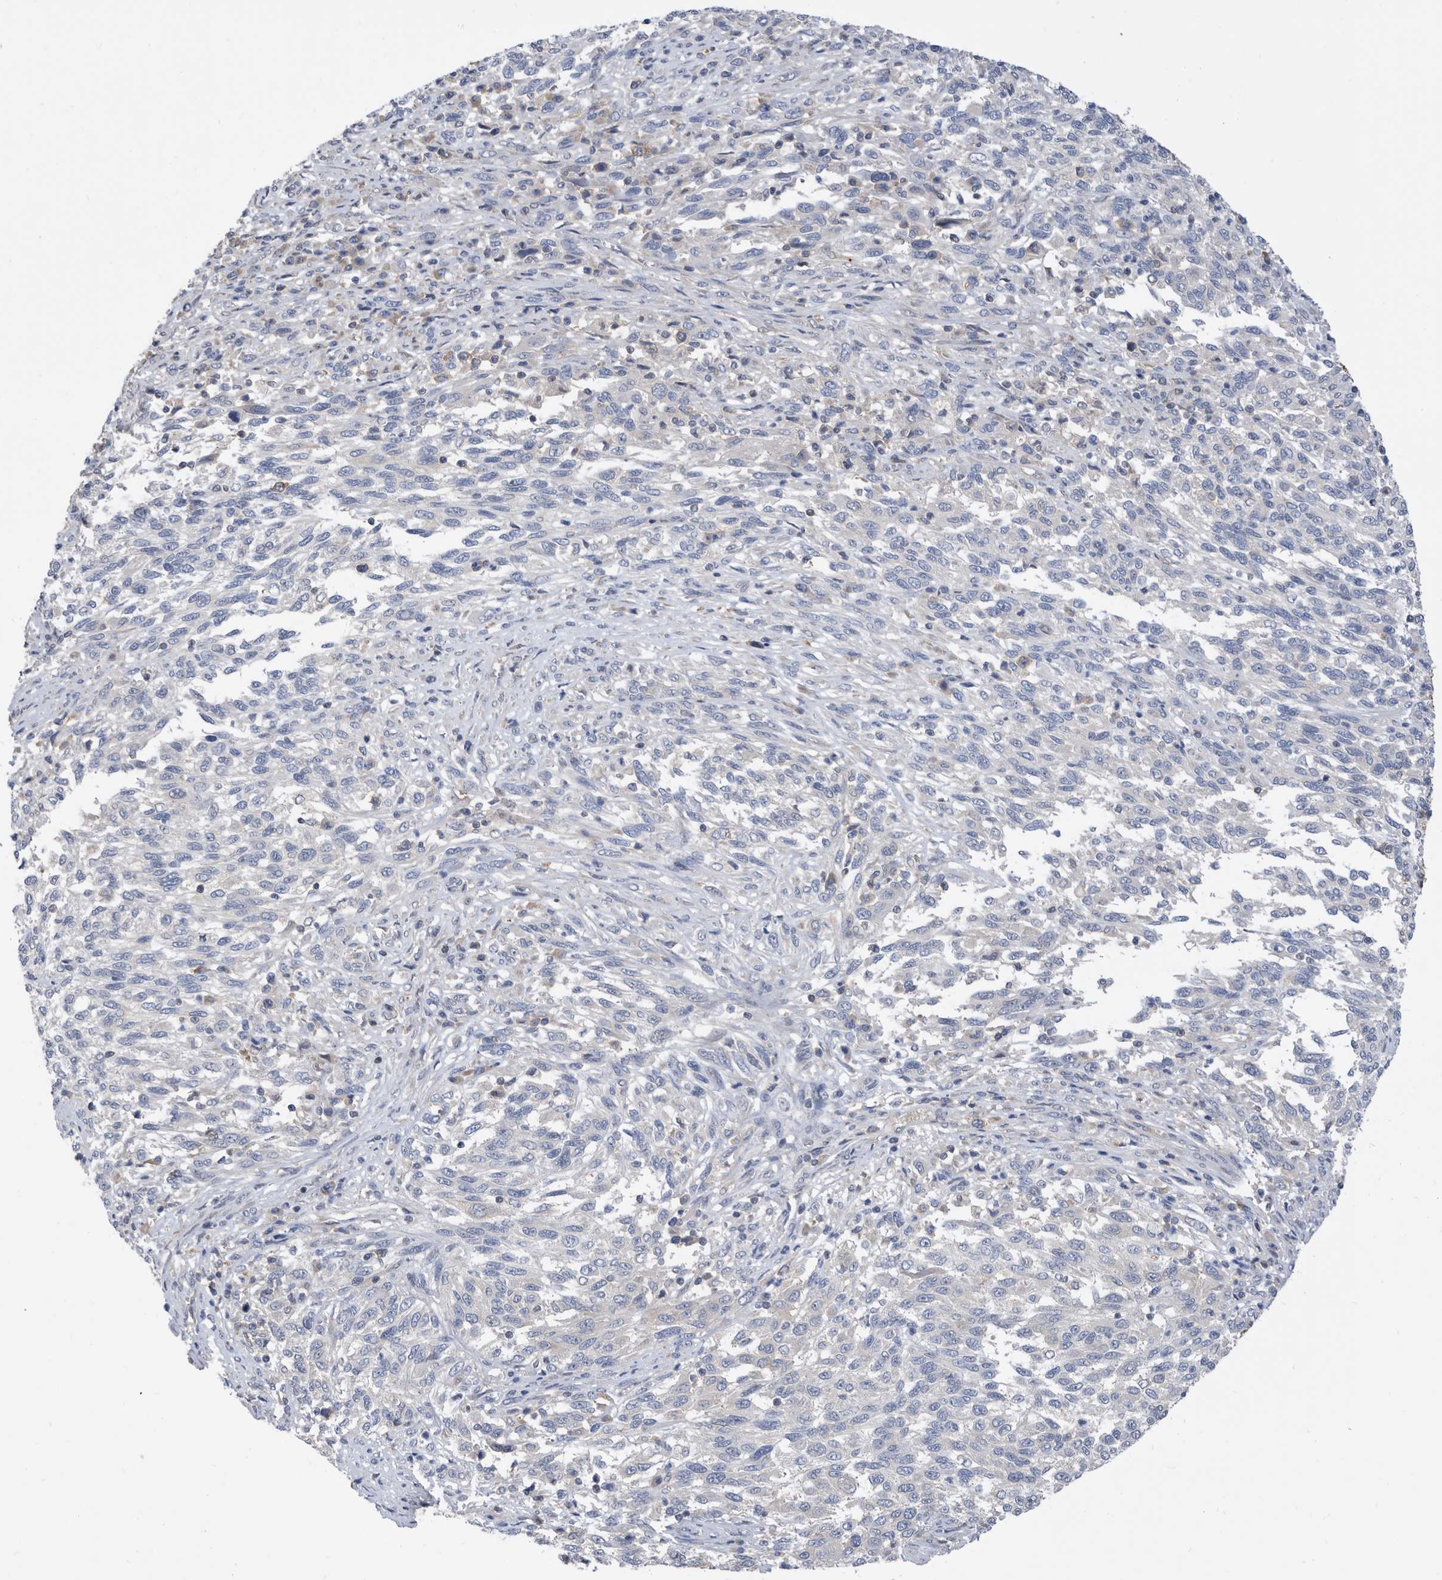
{"staining": {"intensity": "negative", "quantity": "none", "location": "none"}, "tissue": "melanoma", "cell_type": "Tumor cells", "image_type": "cancer", "snomed": [{"axis": "morphology", "description": "Malignant melanoma, Metastatic site"}, {"axis": "topography", "description": "Lymph node"}], "caption": "This is an IHC histopathology image of melanoma. There is no positivity in tumor cells.", "gene": "CCT4", "patient": {"sex": "male", "age": 61}}